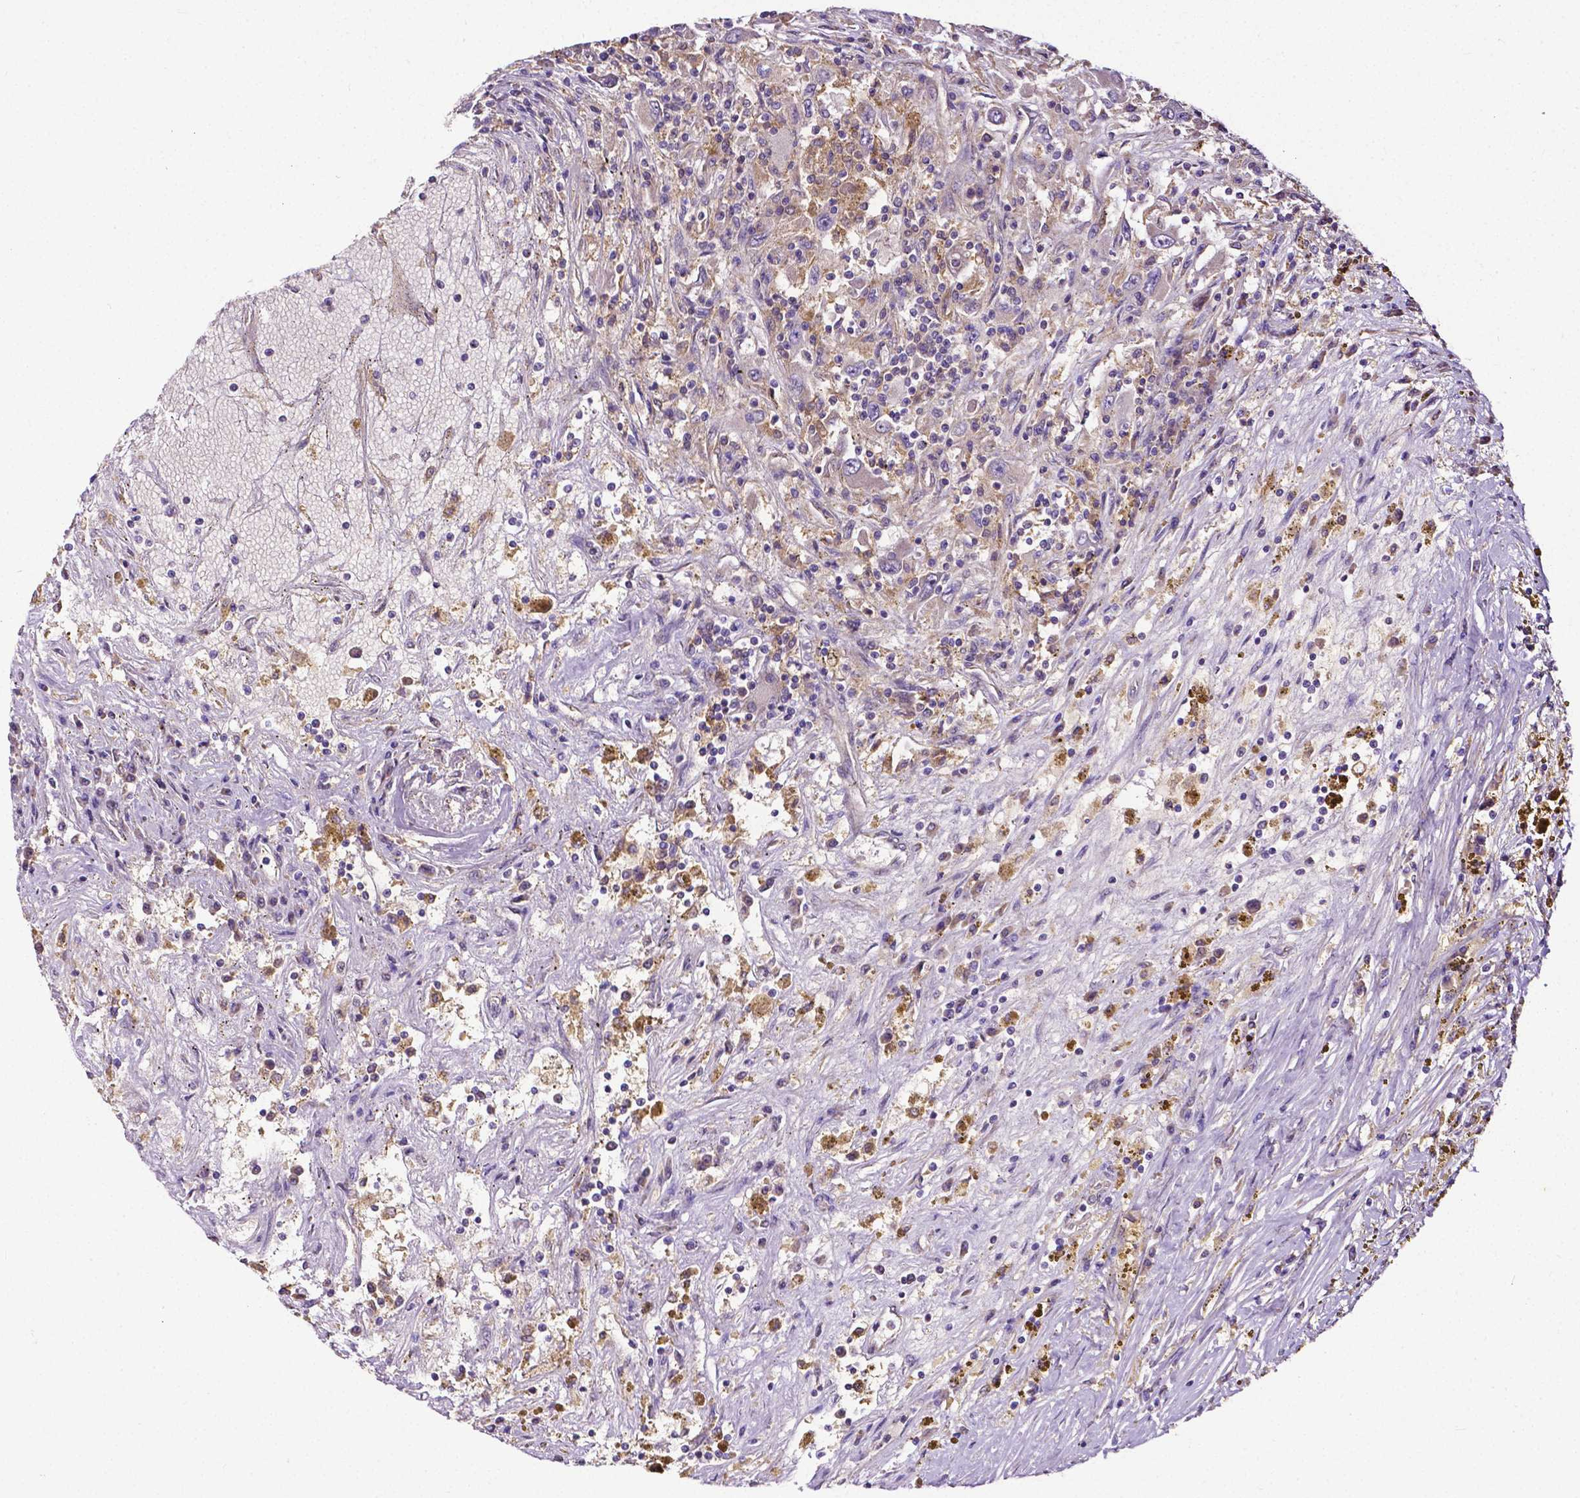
{"staining": {"intensity": "negative", "quantity": "none", "location": "none"}, "tissue": "renal cancer", "cell_type": "Tumor cells", "image_type": "cancer", "snomed": [{"axis": "morphology", "description": "Adenocarcinoma, NOS"}, {"axis": "topography", "description": "Kidney"}], "caption": "Micrograph shows no significant protein staining in tumor cells of renal cancer (adenocarcinoma).", "gene": "DICER1", "patient": {"sex": "female", "age": 67}}